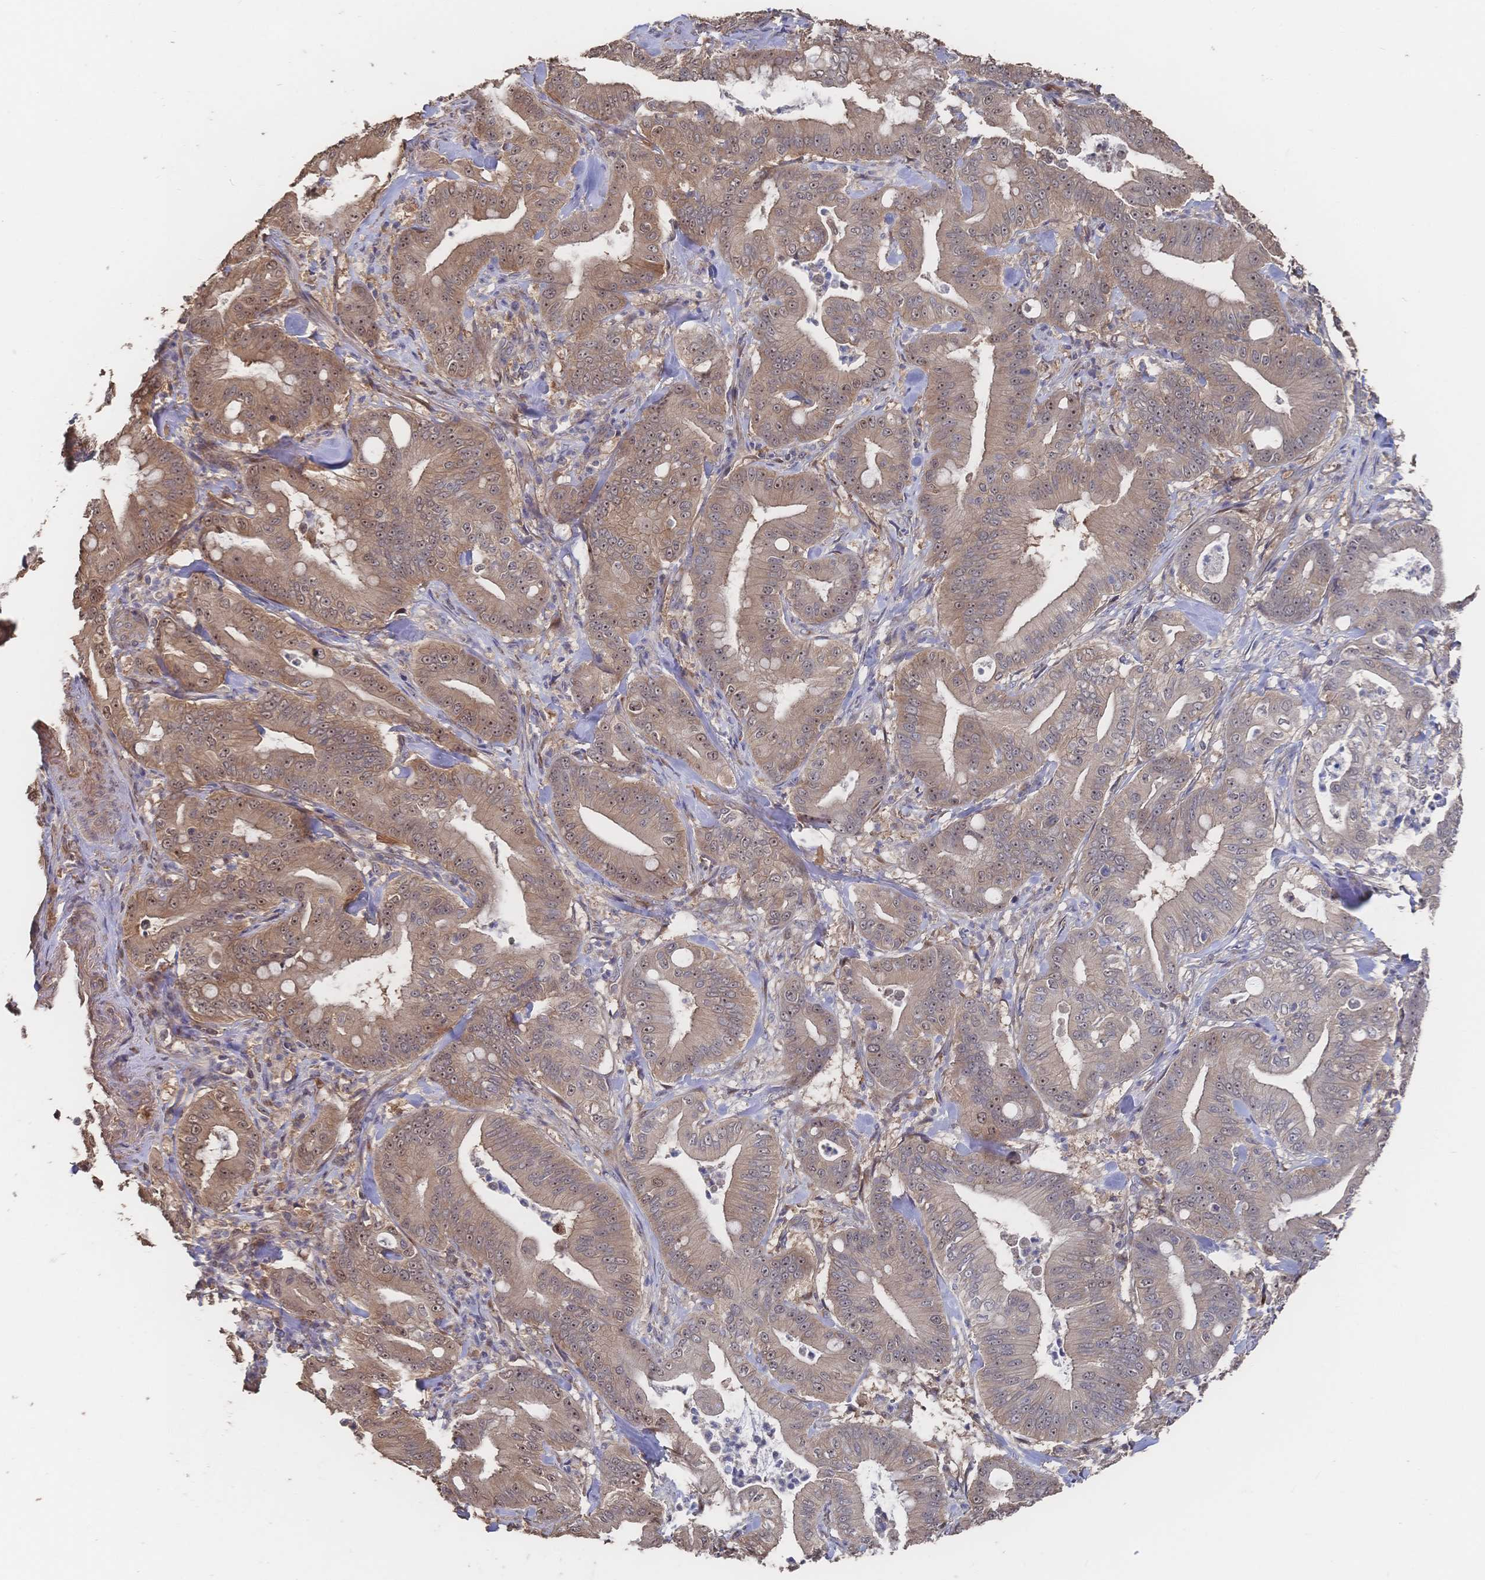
{"staining": {"intensity": "moderate", "quantity": ">75%", "location": "cytoplasmic/membranous,nuclear"}, "tissue": "pancreatic cancer", "cell_type": "Tumor cells", "image_type": "cancer", "snomed": [{"axis": "morphology", "description": "Adenocarcinoma, NOS"}, {"axis": "topography", "description": "Pancreas"}], "caption": "Immunohistochemistry of pancreatic cancer exhibits medium levels of moderate cytoplasmic/membranous and nuclear expression in approximately >75% of tumor cells.", "gene": "DNAJA4", "patient": {"sex": "male", "age": 71}}